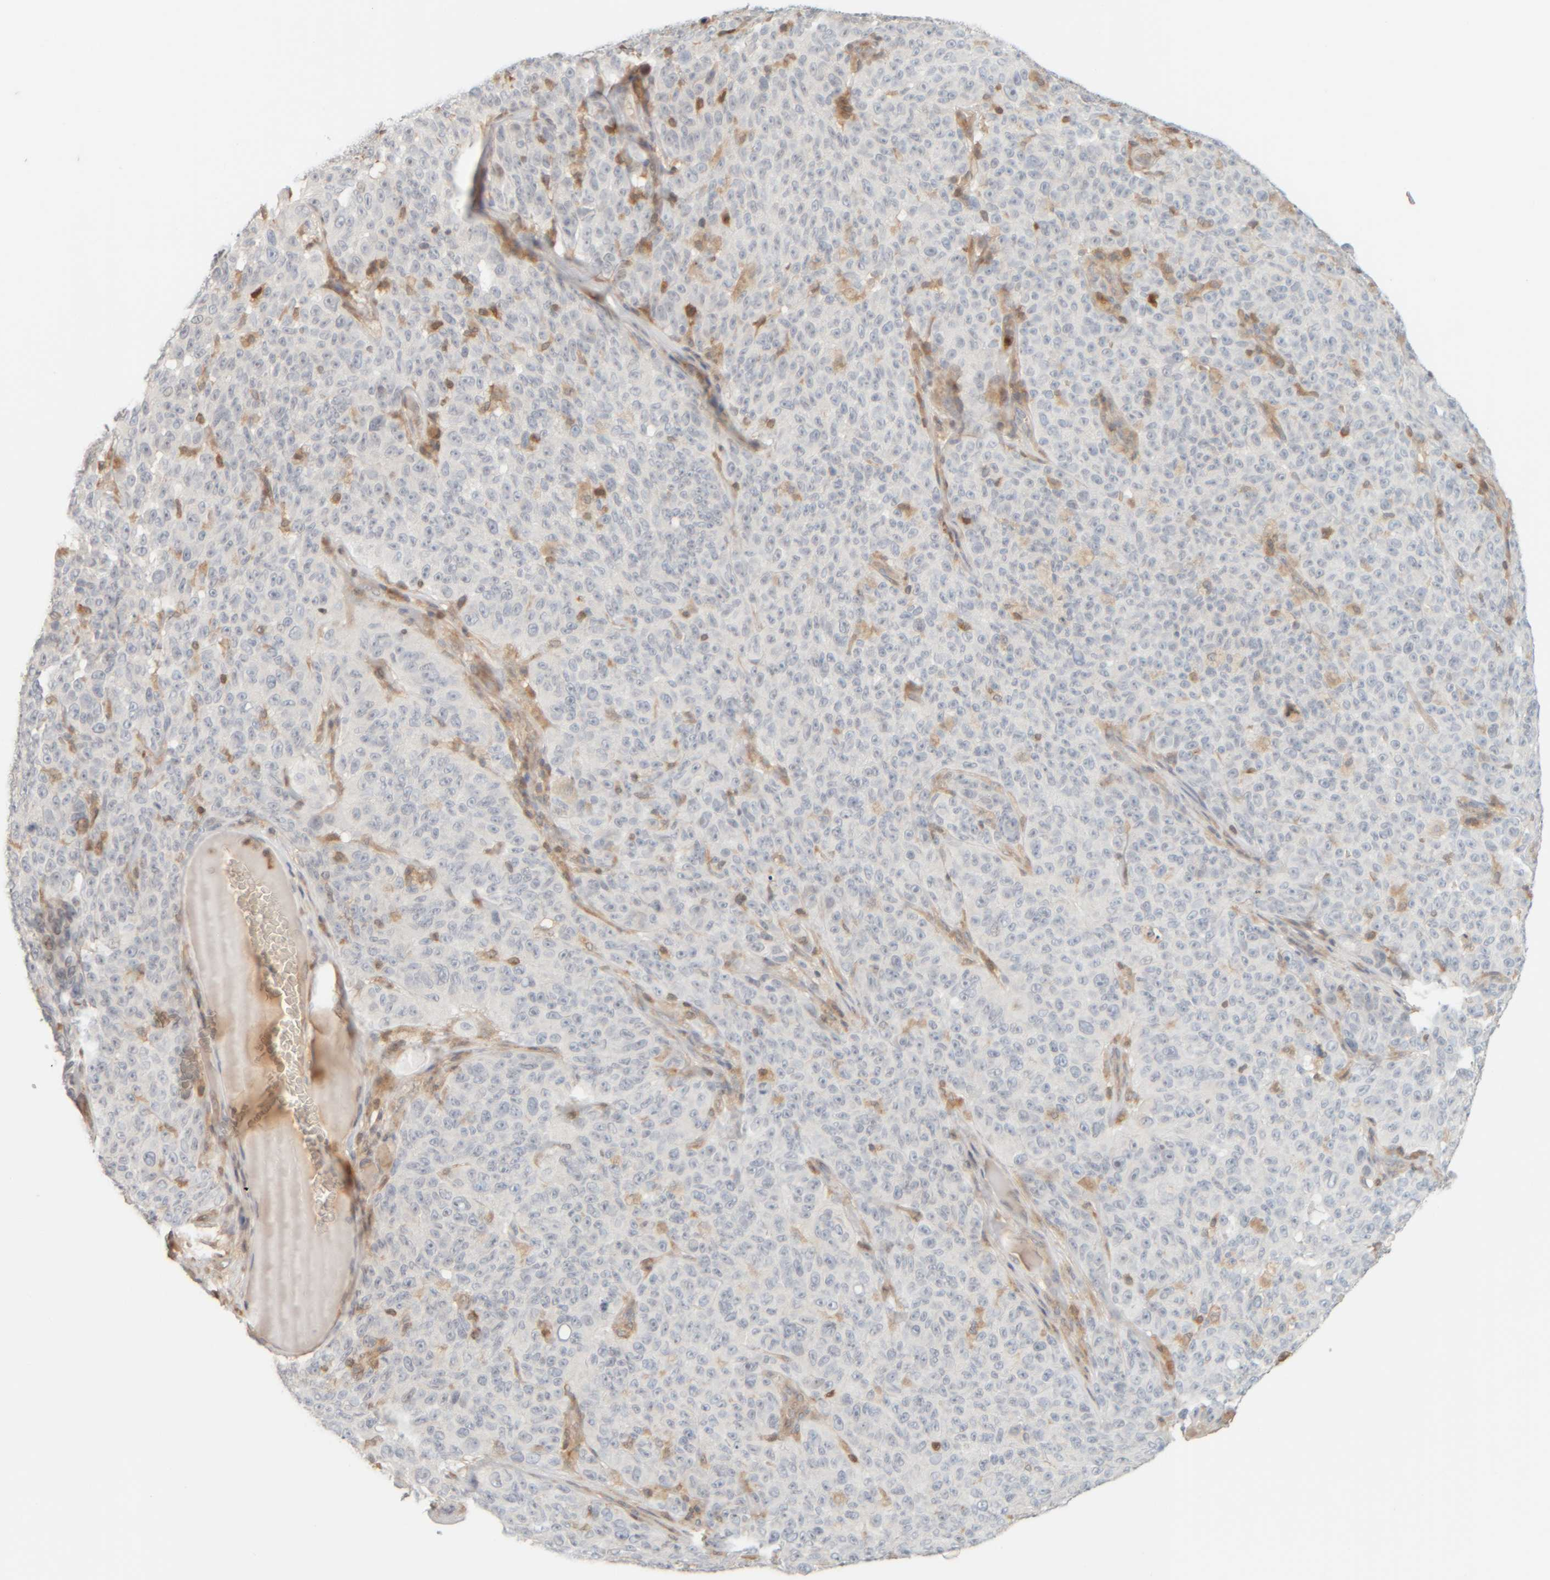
{"staining": {"intensity": "negative", "quantity": "none", "location": "none"}, "tissue": "melanoma", "cell_type": "Tumor cells", "image_type": "cancer", "snomed": [{"axis": "morphology", "description": "Malignant melanoma, NOS"}, {"axis": "topography", "description": "Skin"}], "caption": "DAB (3,3'-diaminobenzidine) immunohistochemical staining of human melanoma demonstrates no significant expression in tumor cells.", "gene": "PTGES3L-AARSD1", "patient": {"sex": "female", "age": 82}}